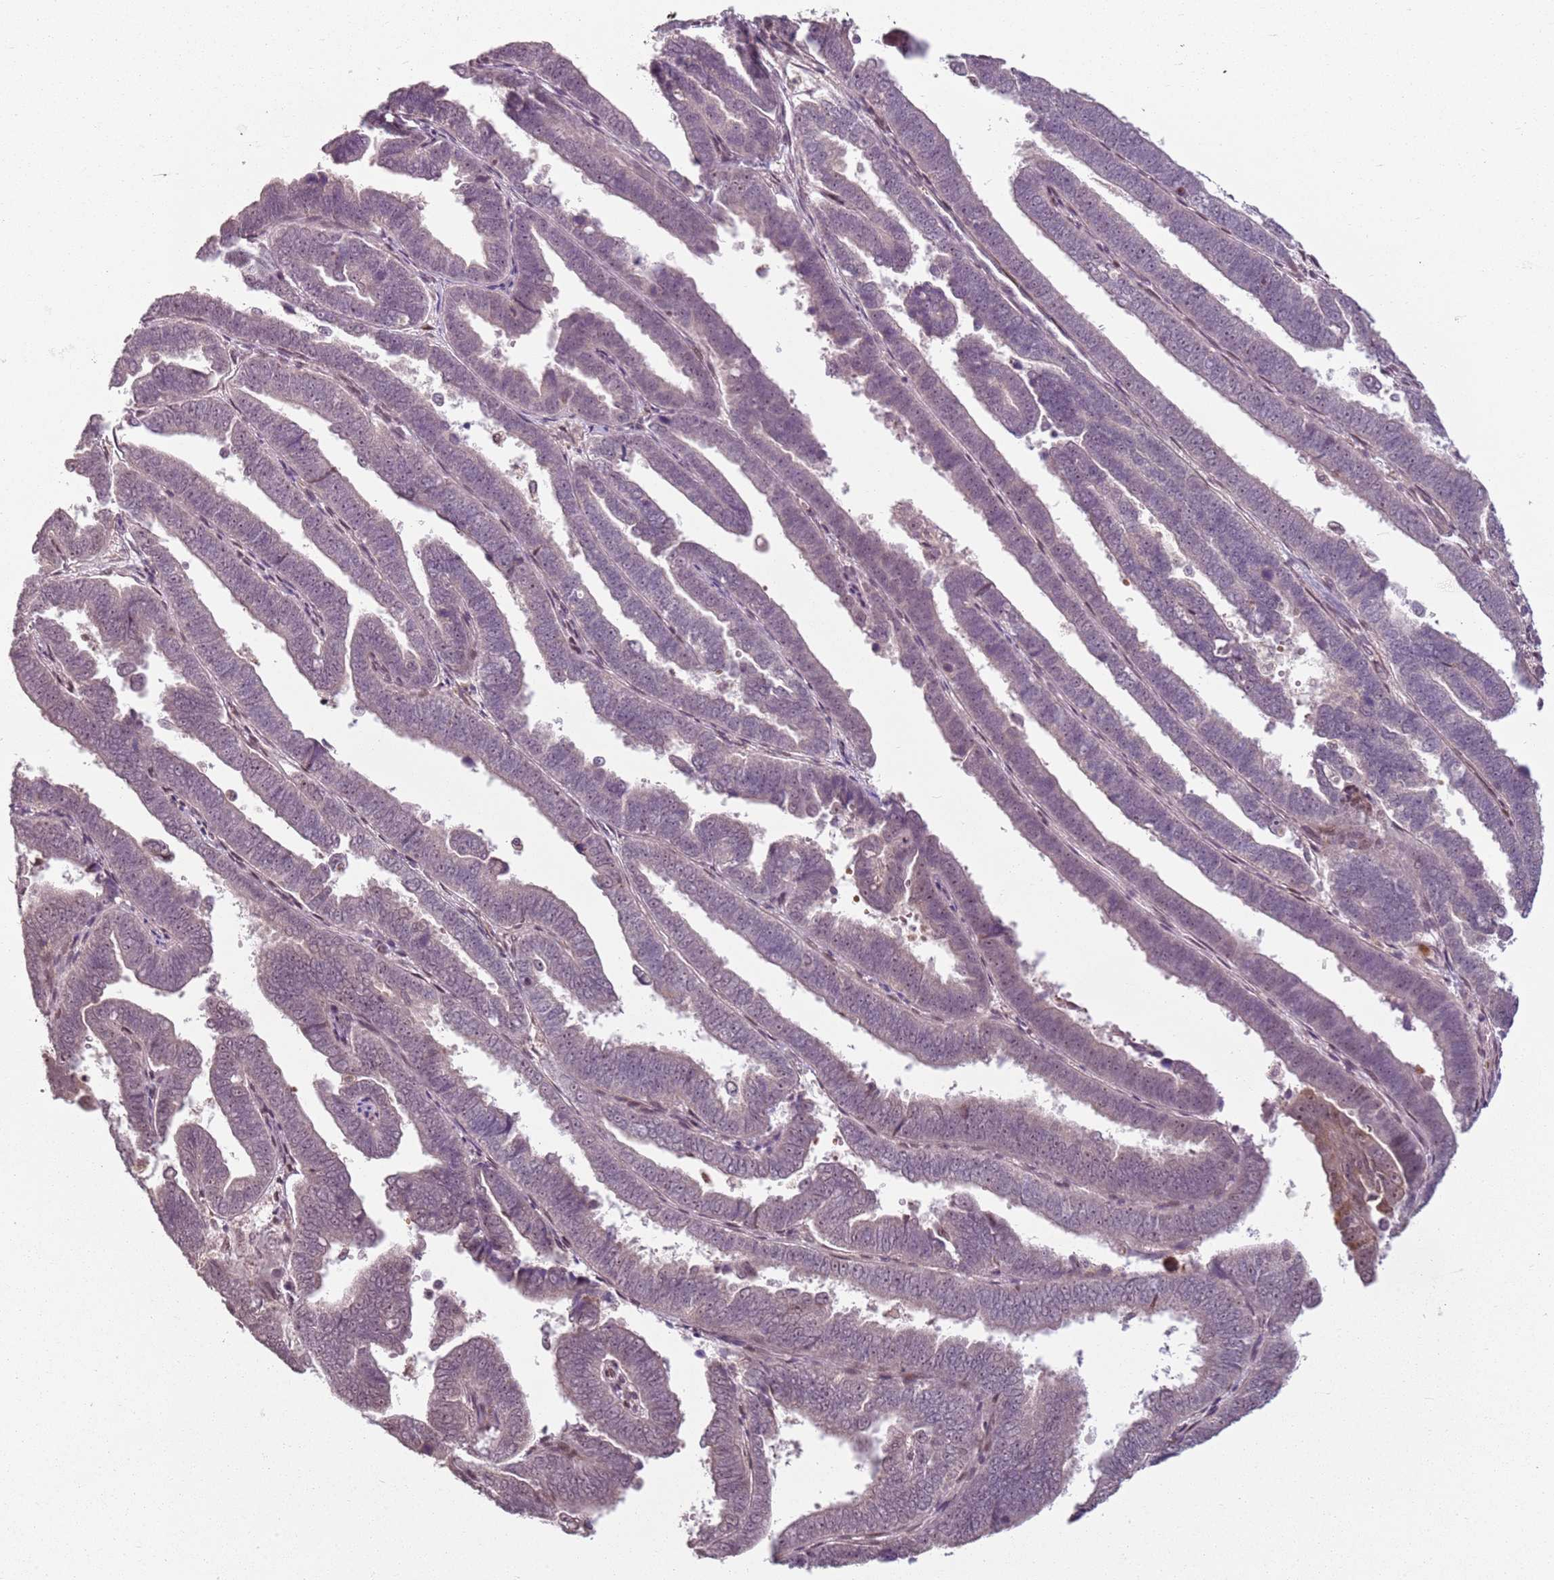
{"staining": {"intensity": "negative", "quantity": "none", "location": "none"}, "tissue": "endometrial cancer", "cell_type": "Tumor cells", "image_type": "cancer", "snomed": [{"axis": "morphology", "description": "Adenocarcinoma, NOS"}, {"axis": "topography", "description": "Endometrium"}], "caption": "Tumor cells are negative for protein expression in human endometrial cancer (adenocarcinoma).", "gene": "CHURC1", "patient": {"sex": "female", "age": 75}}